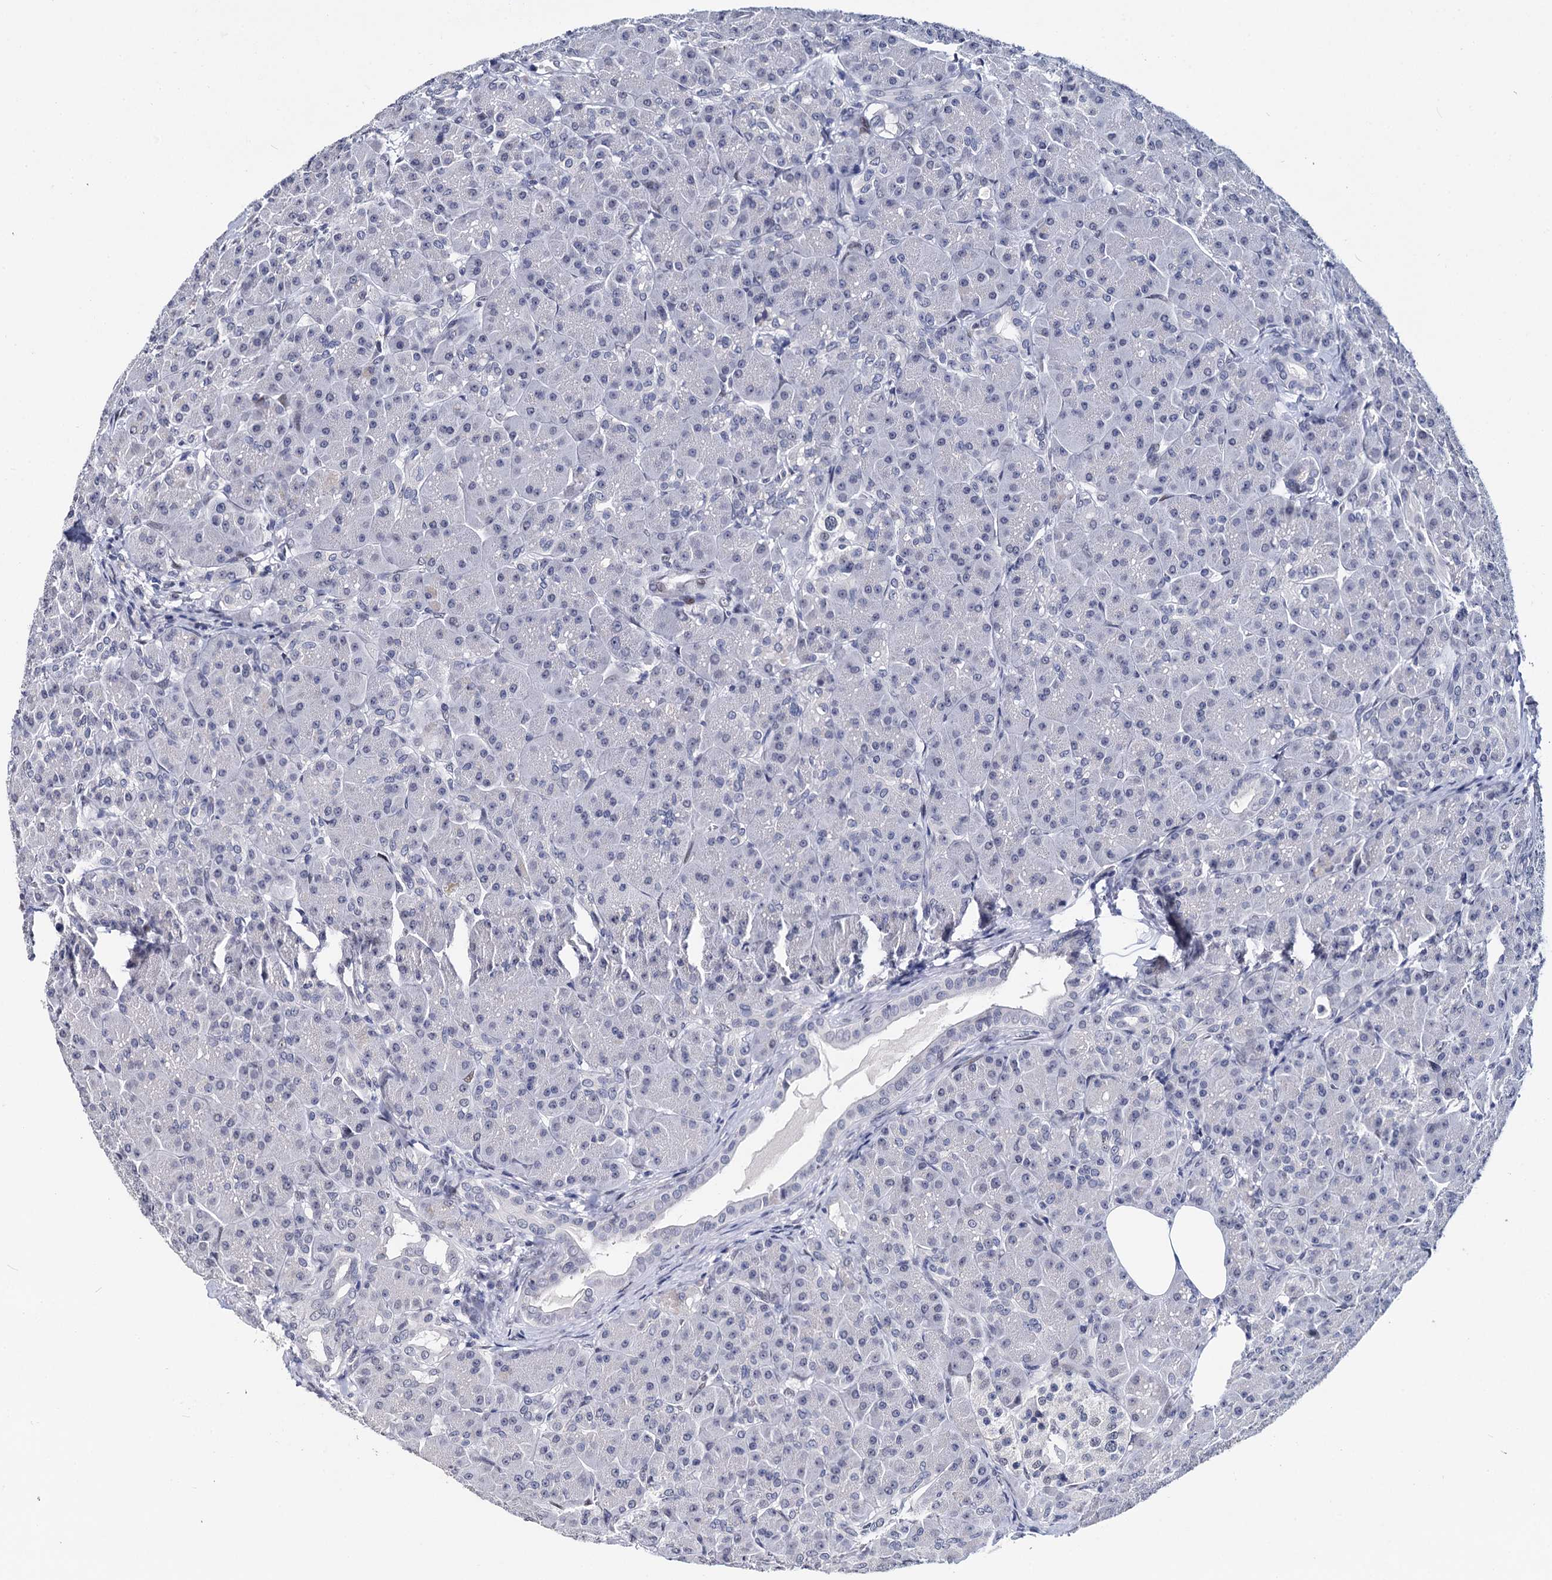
{"staining": {"intensity": "negative", "quantity": "none", "location": "none"}, "tissue": "pancreas", "cell_type": "Exocrine glandular cells", "image_type": "normal", "snomed": [{"axis": "morphology", "description": "Normal tissue, NOS"}, {"axis": "topography", "description": "Pancreas"}], "caption": "Pancreas stained for a protein using IHC displays no staining exocrine glandular cells.", "gene": "MAGEA4", "patient": {"sex": "male", "age": 63}}